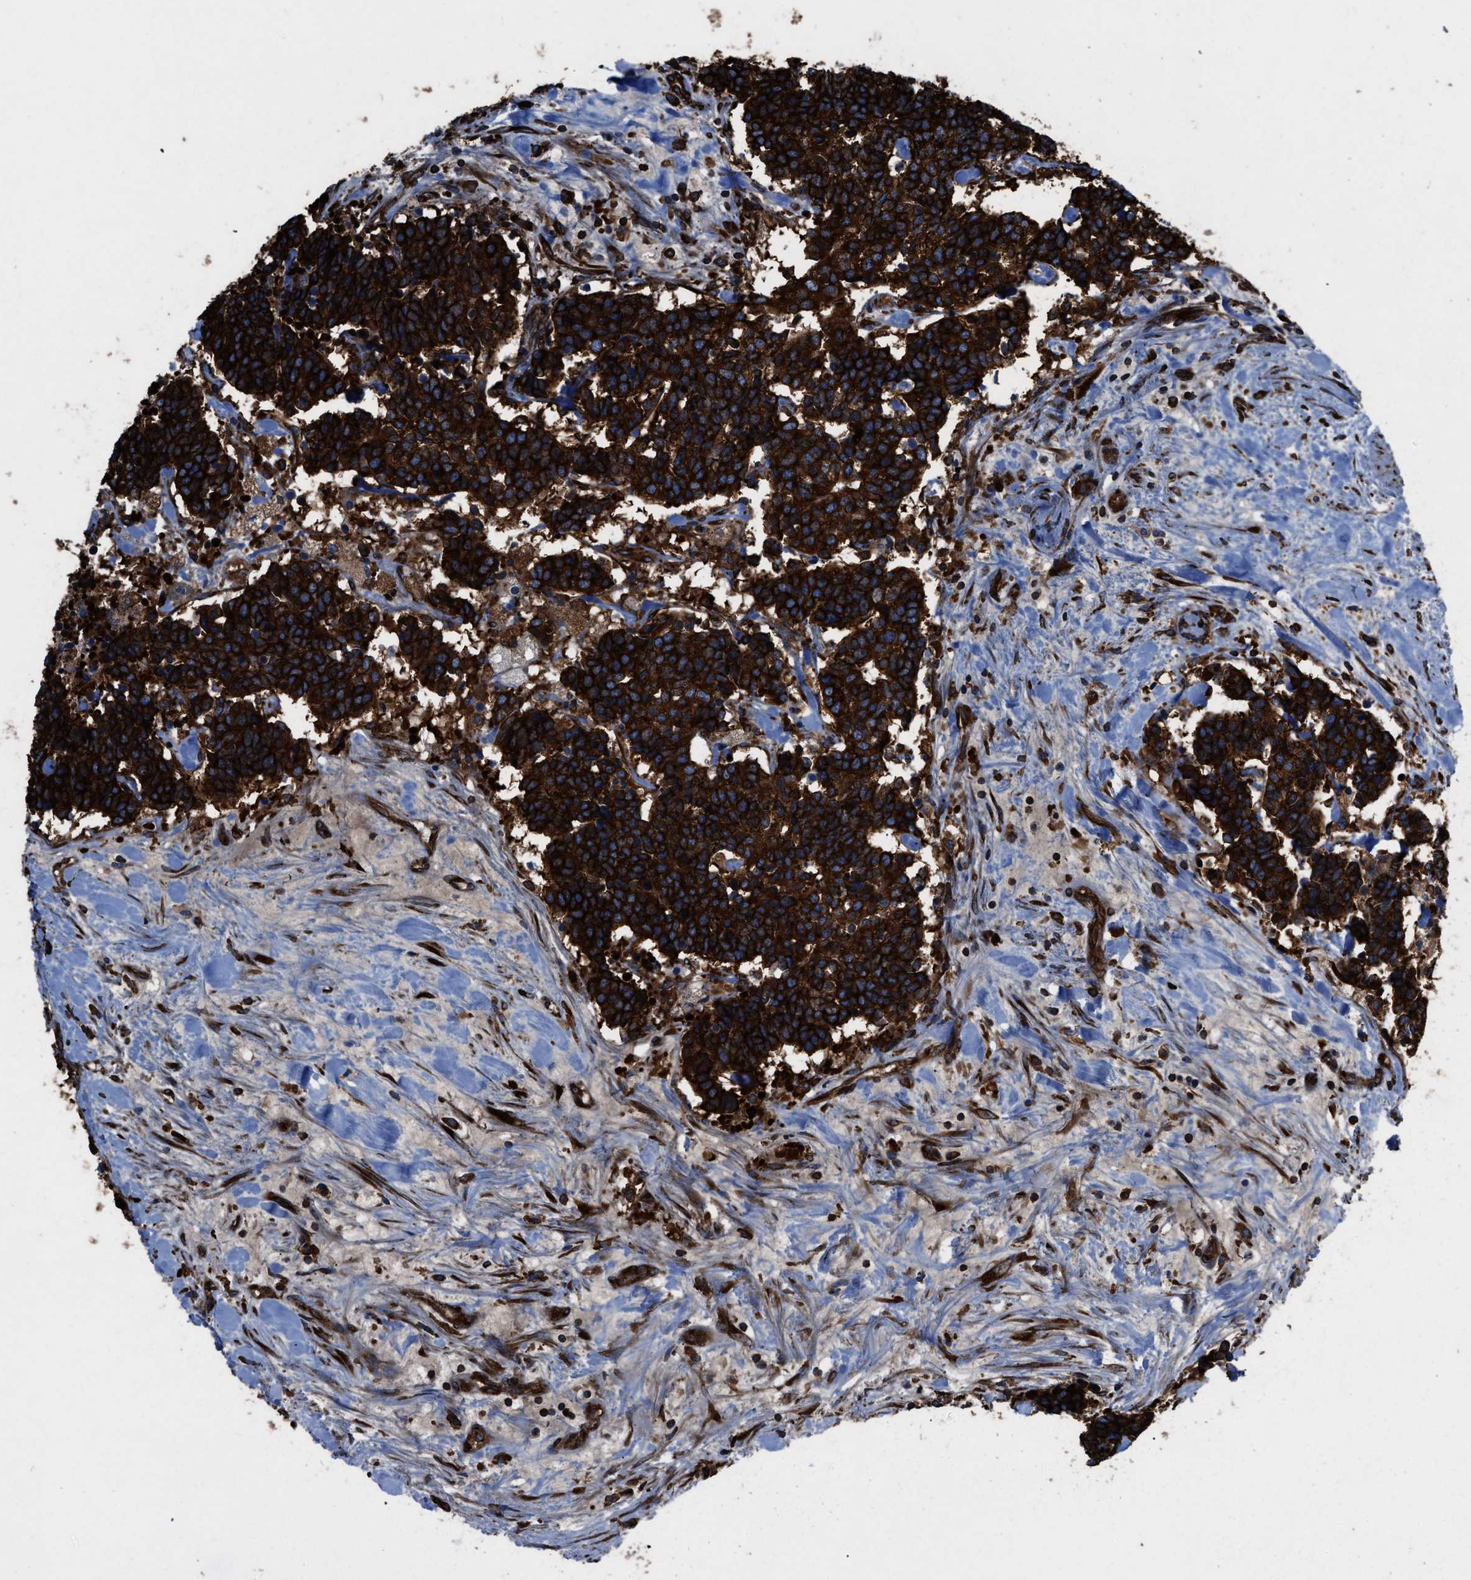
{"staining": {"intensity": "strong", "quantity": ">75%", "location": "cytoplasmic/membranous"}, "tissue": "carcinoid", "cell_type": "Tumor cells", "image_type": "cancer", "snomed": [{"axis": "morphology", "description": "Carcinoma, NOS"}, {"axis": "morphology", "description": "Carcinoid, malignant, NOS"}, {"axis": "topography", "description": "Urinary bladder"}], "caption": "Tumor cells show strong cytoplasmic/membranous staining in approximately >75% of cells in carcinoma.", "gene": "CAPRIN1", "patient": {"sex": "male", "age": 57}}